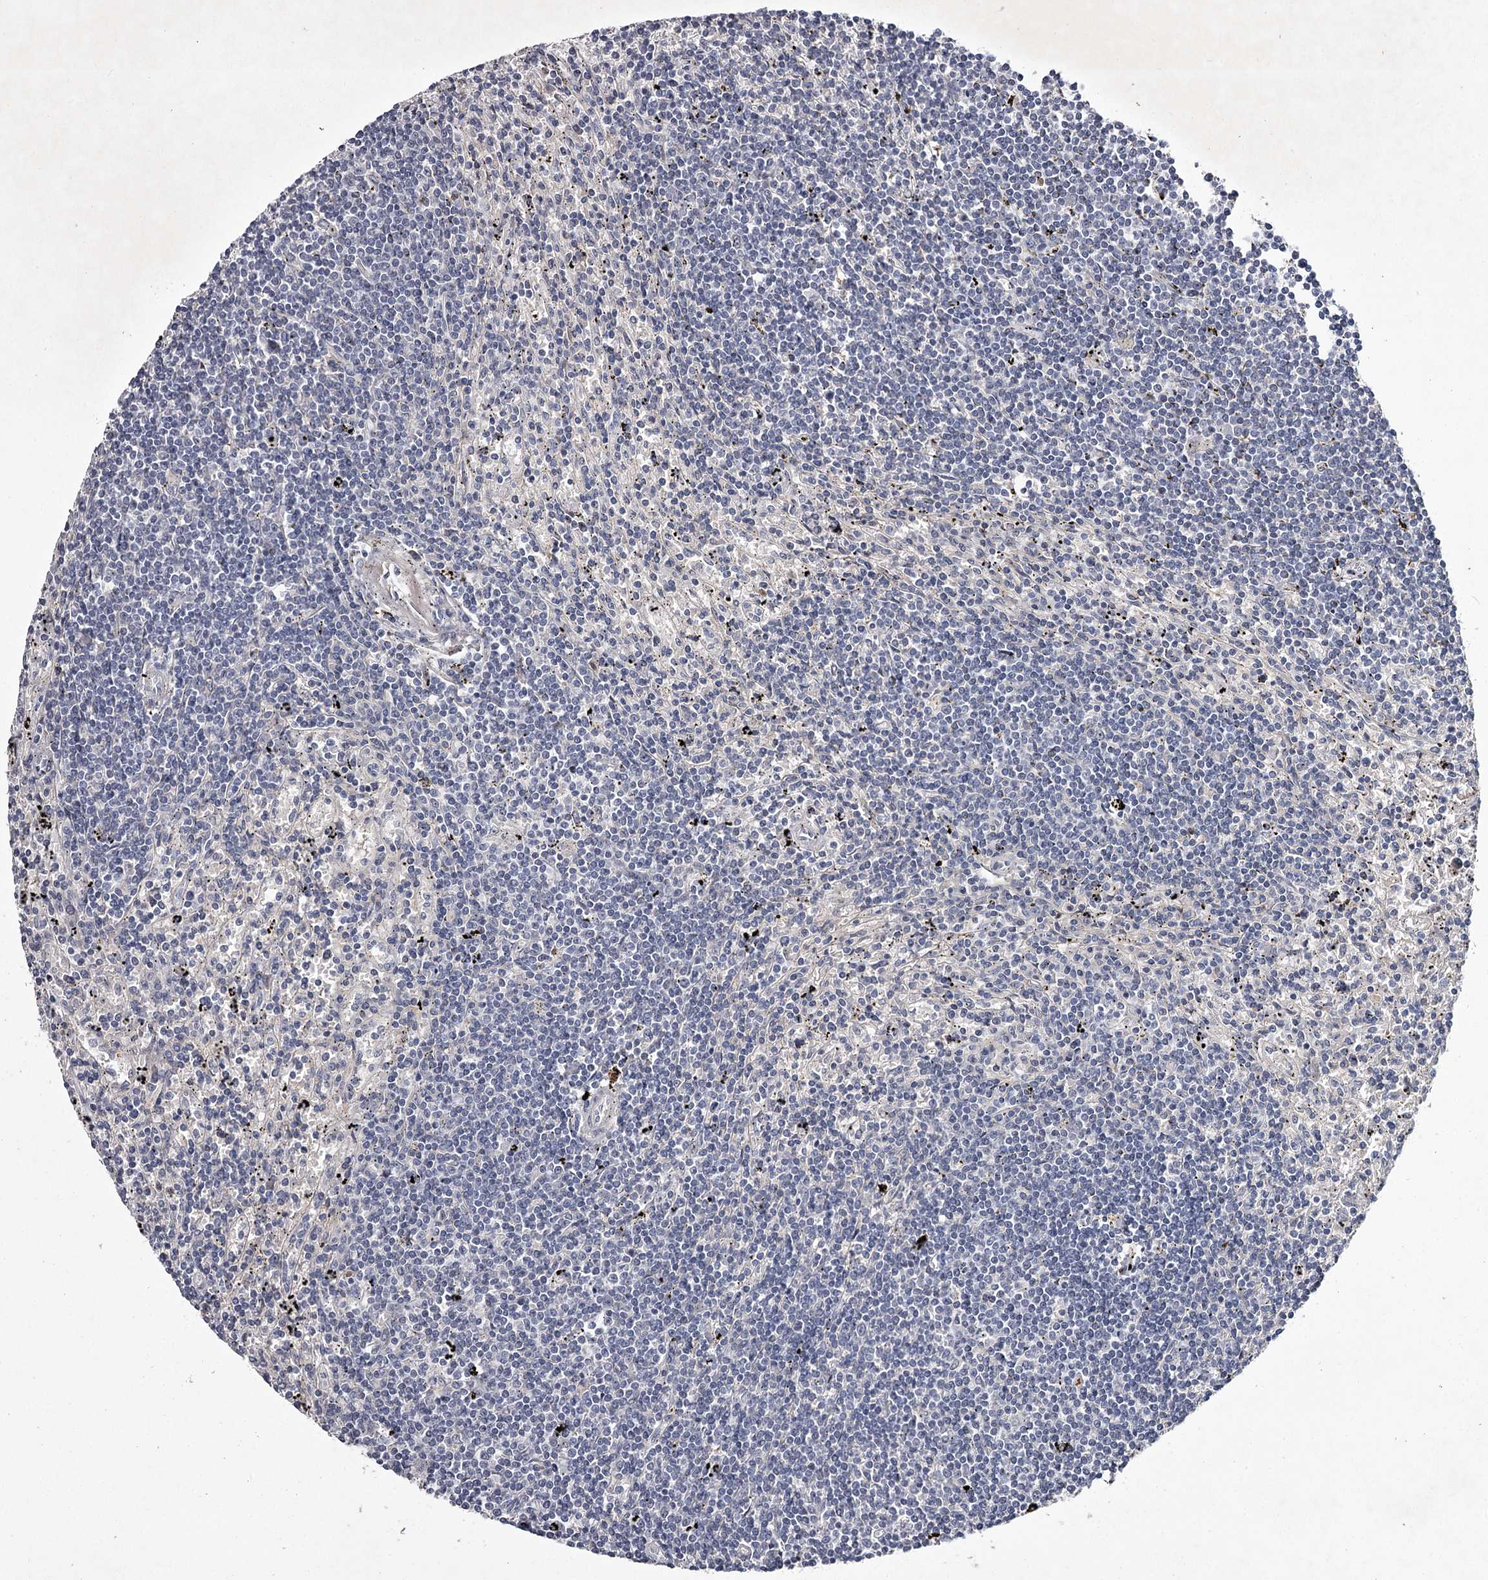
{"staining": {"intensity": "negative", "quantity": "none", "location": "none"}, "tissue": "lymphoma", "cell_type": "Tumor cells", "image_type": "cancer", "snomed": [{"axis": "morphology", "description": "Malignant lymphoma, non-Hodgkin's type, Low grade"}, {"axis": "topography", "description": "Spleen"}], "caption": "Low-grade malignant lymphoma, non-Hodgkin's type stained for a protein using IHC reveals no expression tumor cells.", "gene": "FDXACB1", "patient": {"sex": "male", "age": 76}}